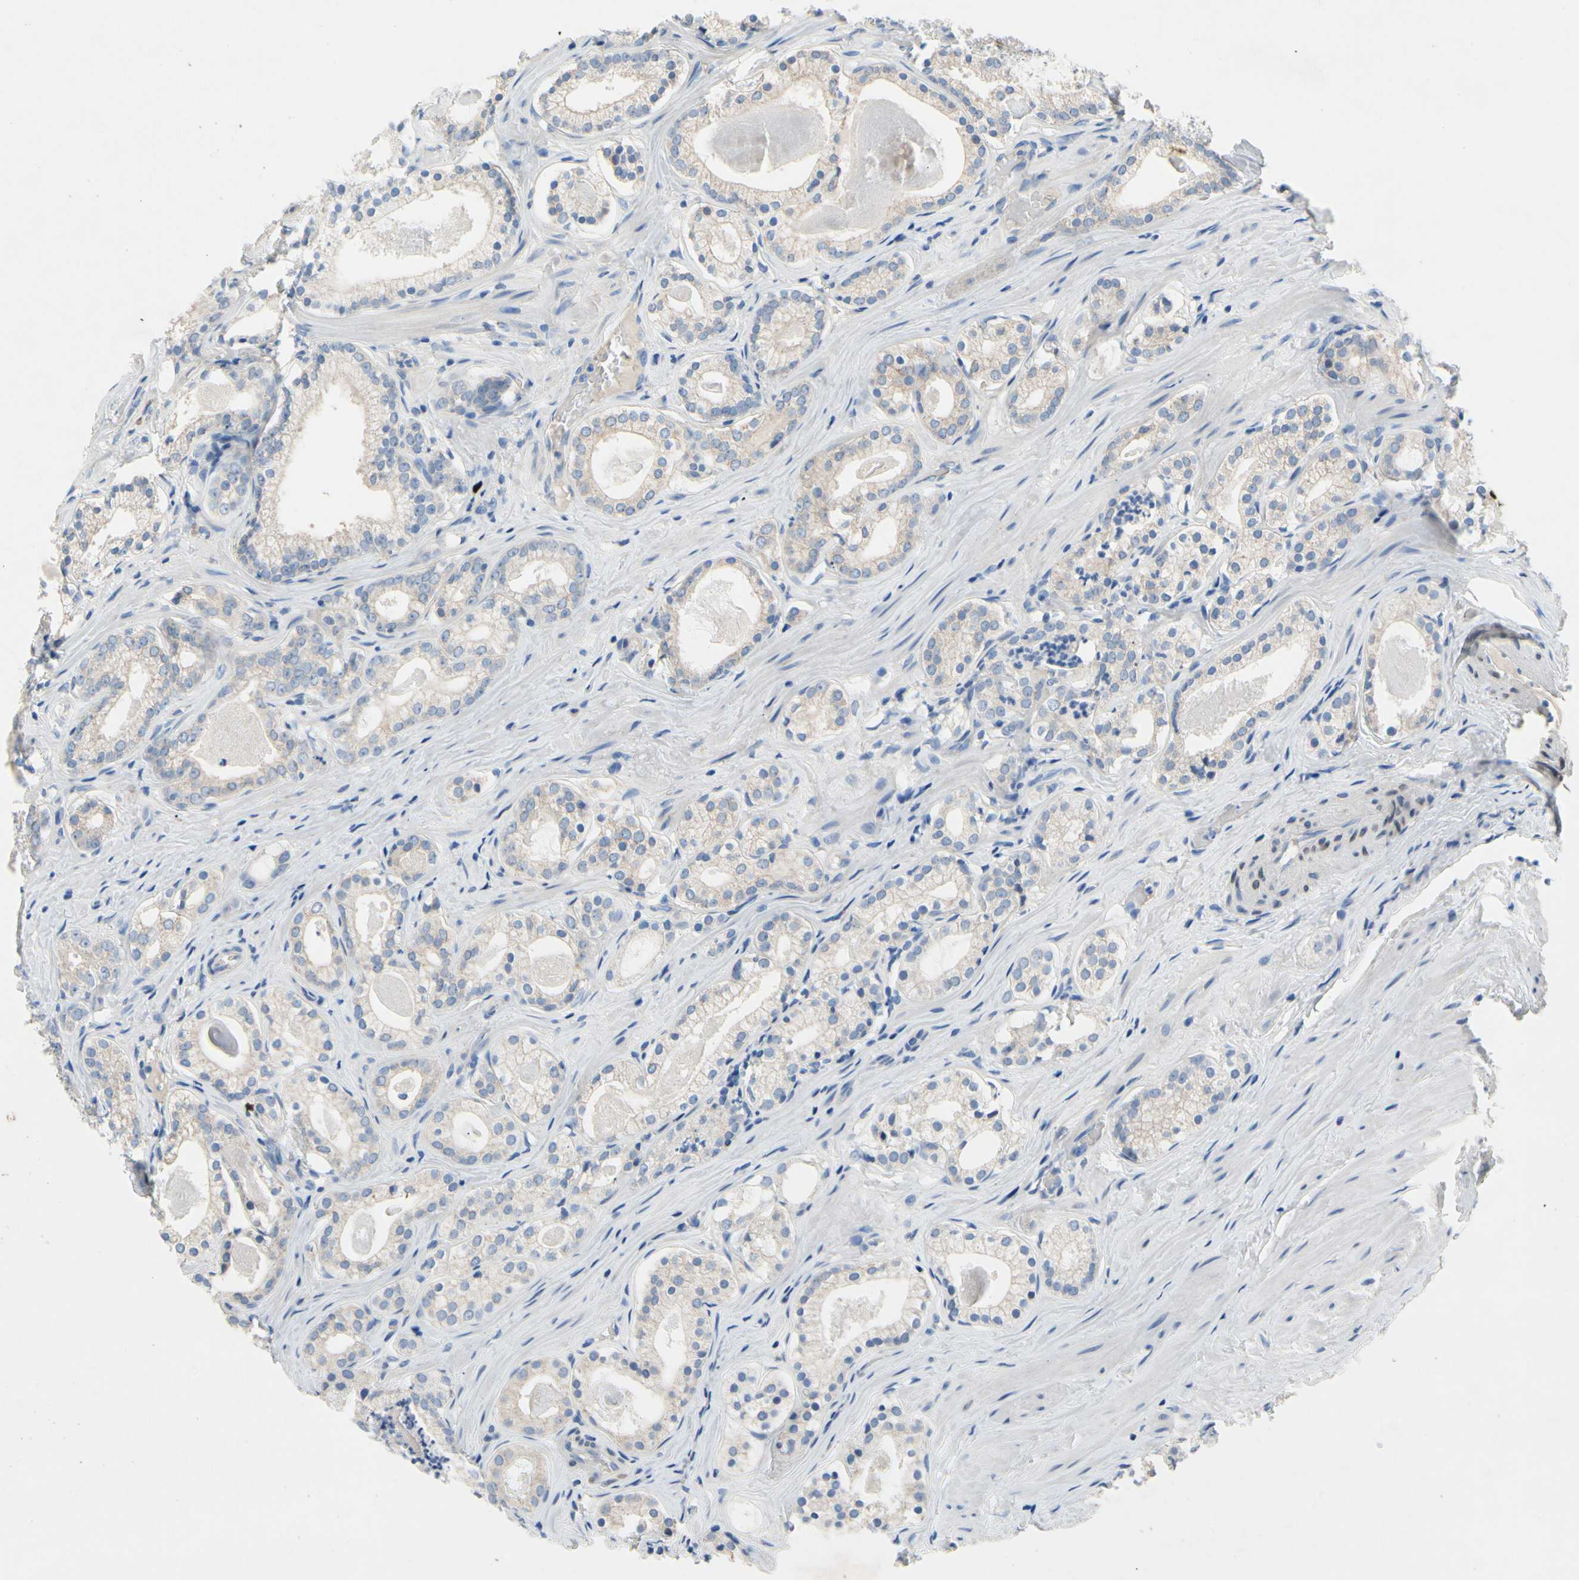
{"staining": {"intensity": "weak", "quantity": "<25%", "location": "cytoplasmic/membranous"}, "tissue": "prostate cancer", "cell_type": "Tumor cells", "image_type": "cancer", "snomed": [{"axis": "morphology", "description": "Adenocarcinoma, Low grade"}, {"axis": "topography", "description": "Prostate"}], "caption": "Tumor cells show no significant expression in prostate adenocarcinoma (low-grade).", "gene": "CA14", "patient": {"sex": "male", "age": 59}}